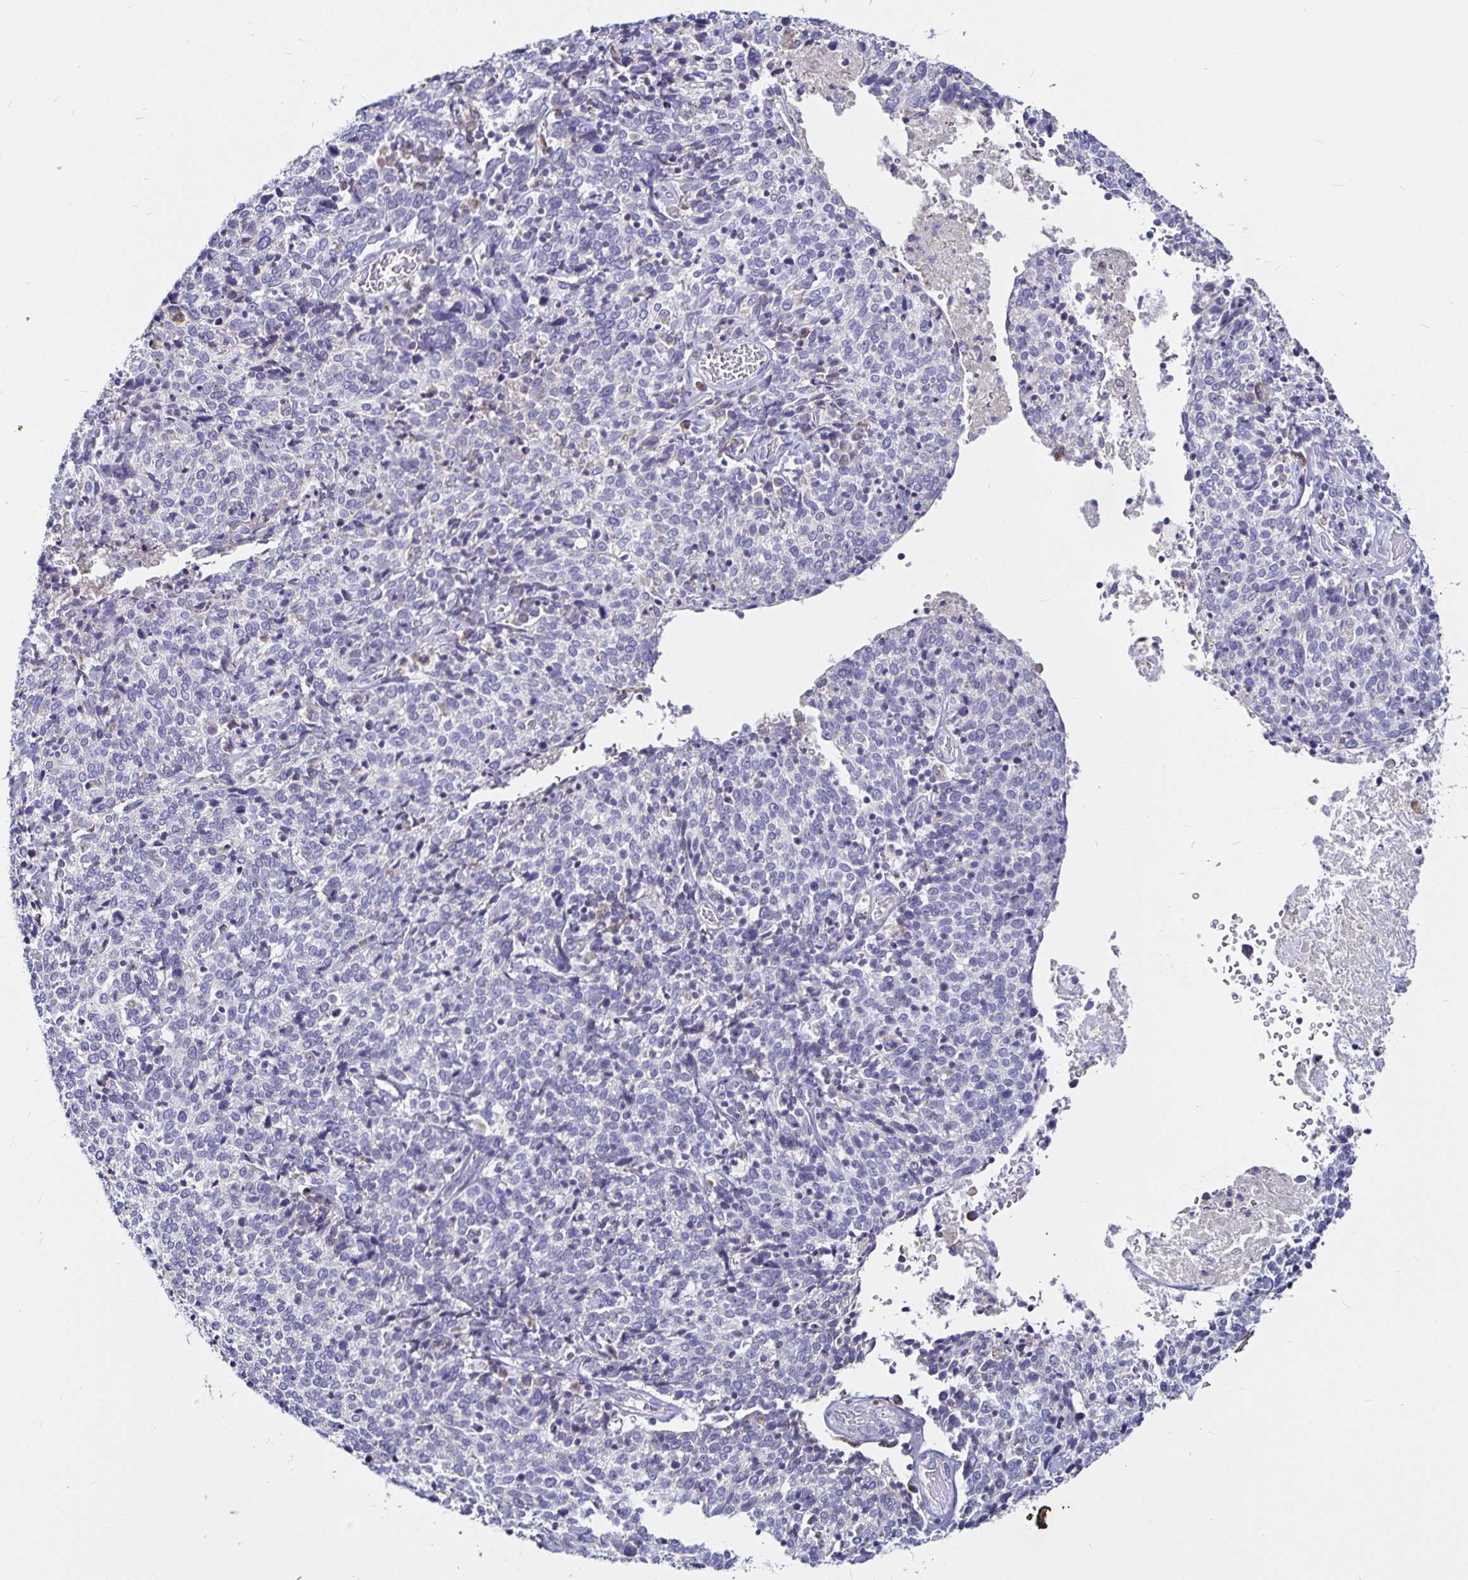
{"staining": {"intensity": "negative", "quantity": "none", "location": "none"}, "tissue": "cervical cancer", "cell_type": "Tumor cells", "image_type": "cancer", "snomed": [{"axis": "morphology", "description": "Squamous cell carcinoma, NOS"}, {"axis": "topography", "description": "Cervix"}], "caption": "Immunohistochemistry micrograph of squamous cell carcinoma (cervical) stained for a protein (brown), which displays no expression in tumor cells. (DAB IHC with hematoxylin counter stain).", "gene": "PGAM2", "patient": {"sex": "female", "age": 46}}